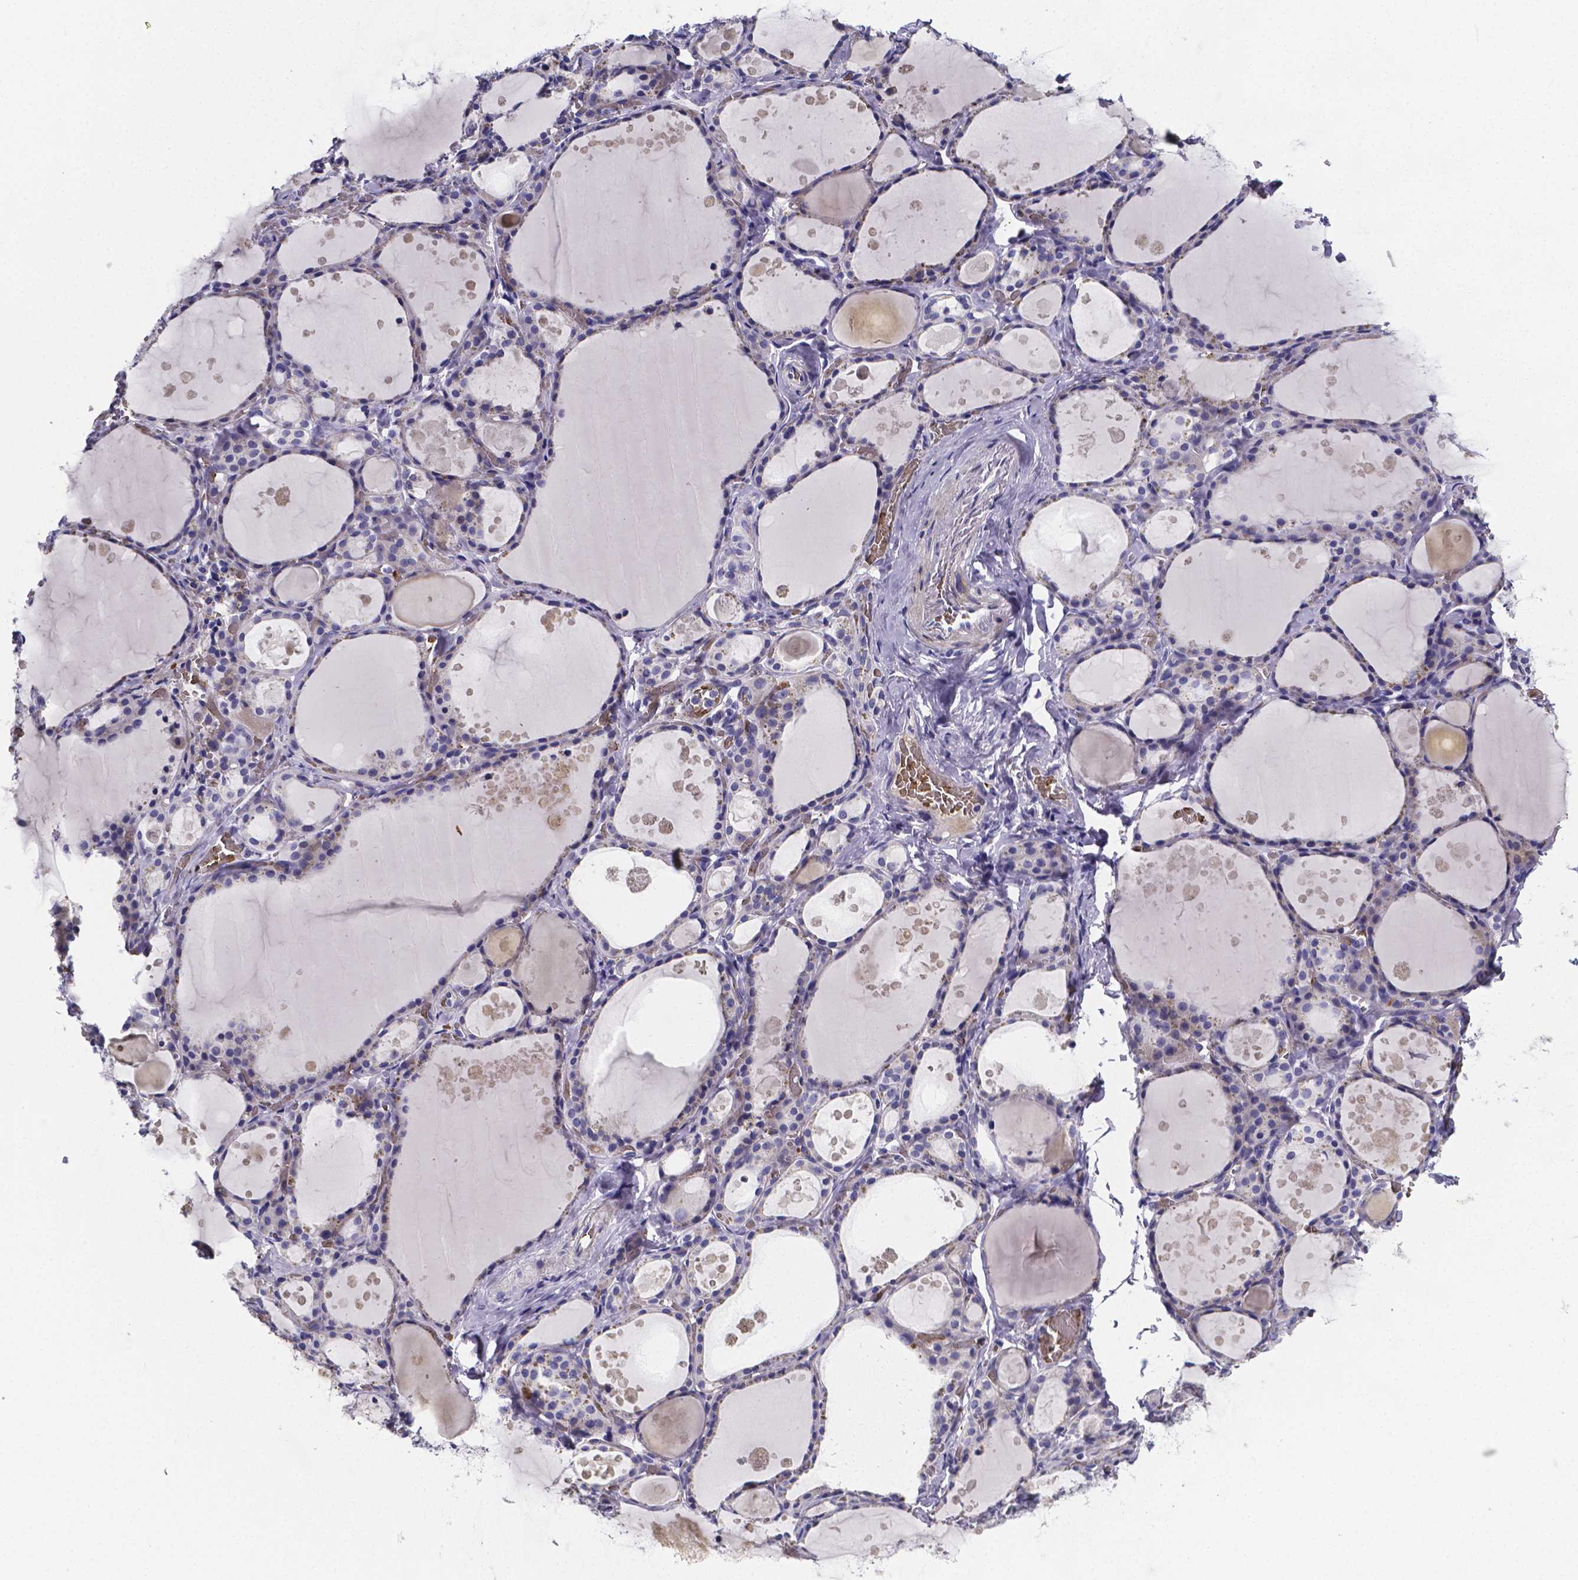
{"staining": {"intensity": "negative", "quantity": "none", "location": "none"}, "tissue": "thyroid gland", "cell_type": "Glandular cells", "image_type": "normal", "snomed": [{"axis": "morphology", "description": "Normal tissue, NOS"}, {"axis": "topography", "description": "Thyroid gland"}], "caption": "Immunohistochemical staining of unremarkable thyroid gland exhibits no significant staining in glandular cells.", "gene": "GABRA3", "patient": {"sex": "male", "age": 68}}